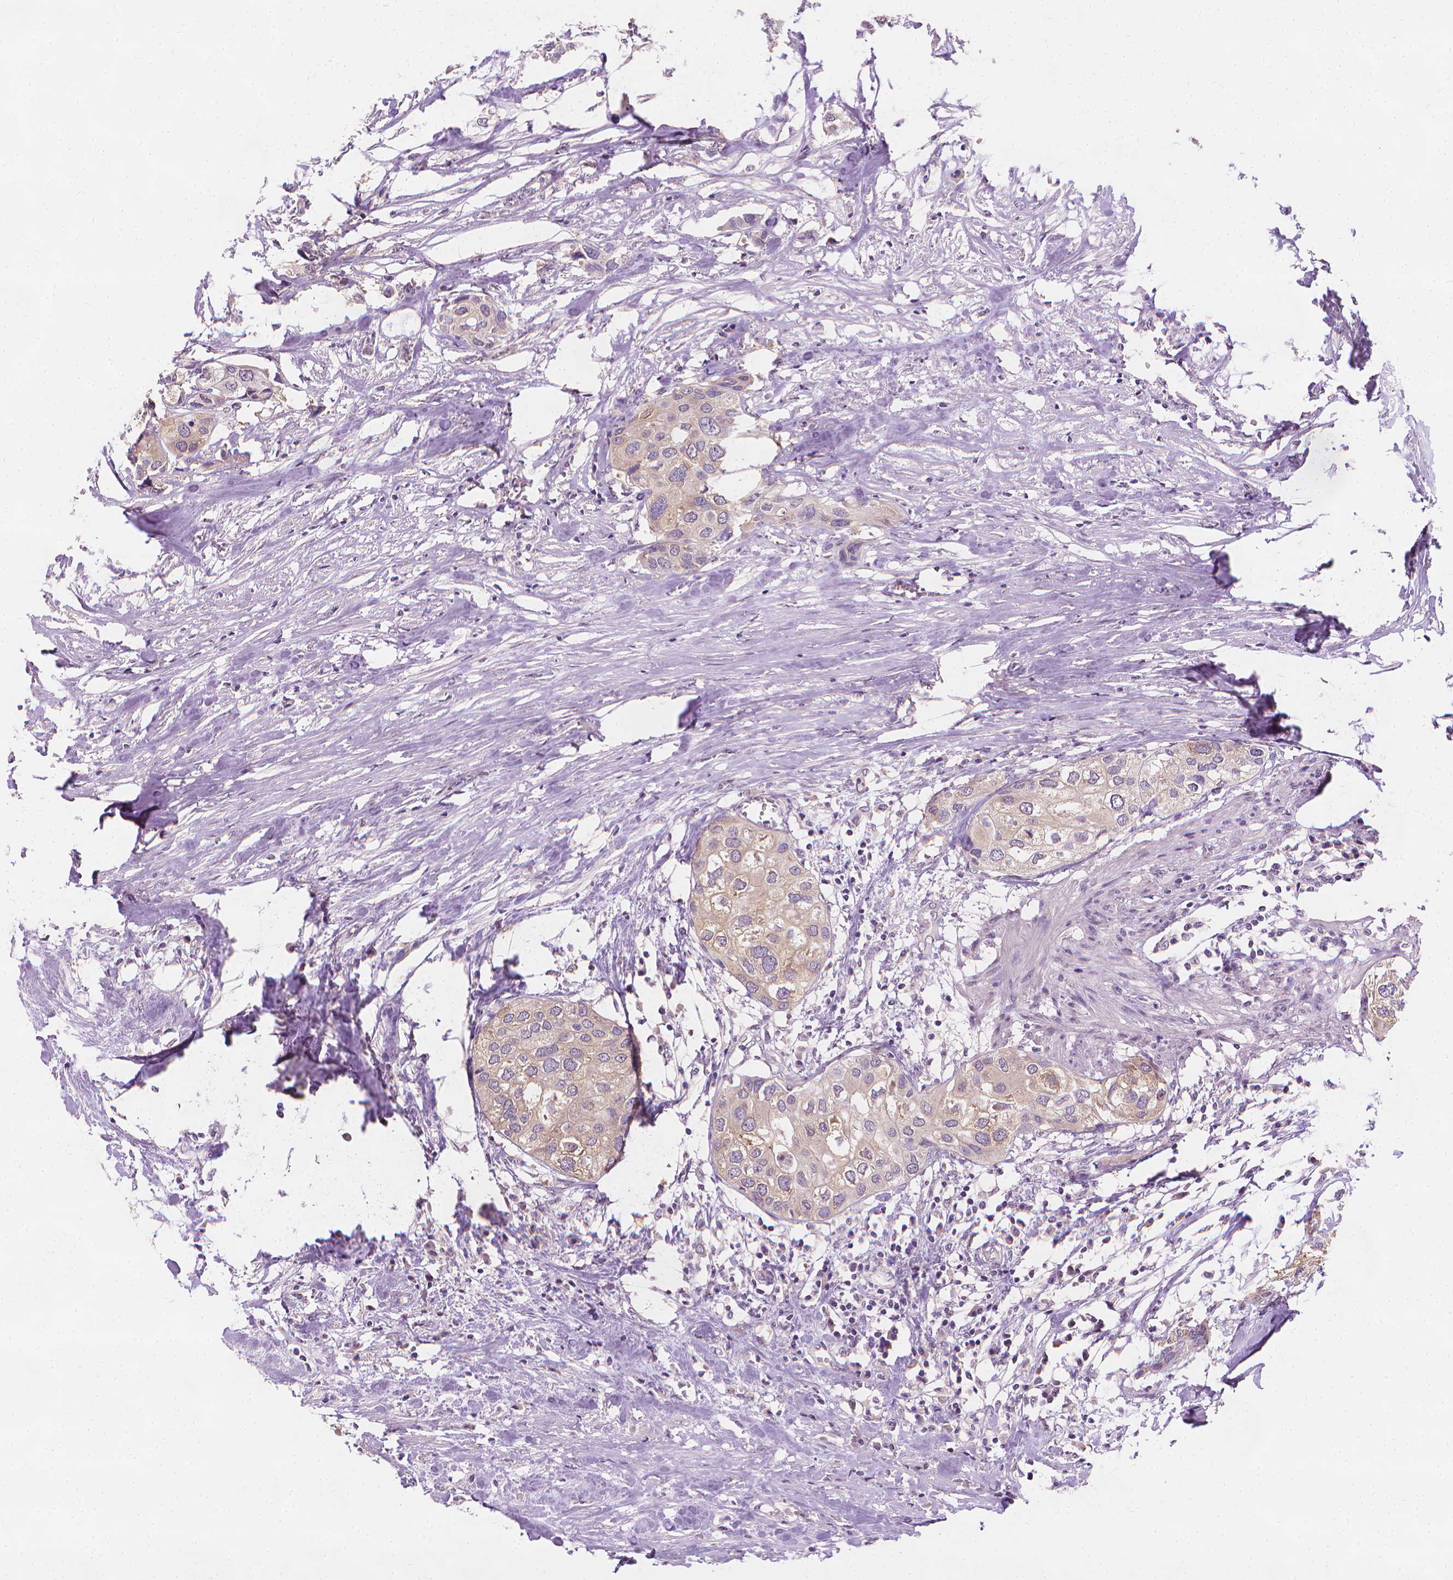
{"staining": {"intensity": "negative", "quantity": "none", "location": "none"}, "tissue": "urothelial cancer", "cell_type": "Tumor cells", "image_type": "cancer", "snomed": [{"axis": "morphology", "description": "Urothelial carcinoma, High grade"}, {"axis": "topography", "description": "Urinary bladder"}], "caption": "Tumor cells show no significant expression in urothelial cancer.", "gene": "FASN", "patient": {"sex": "male", "age": 64}}